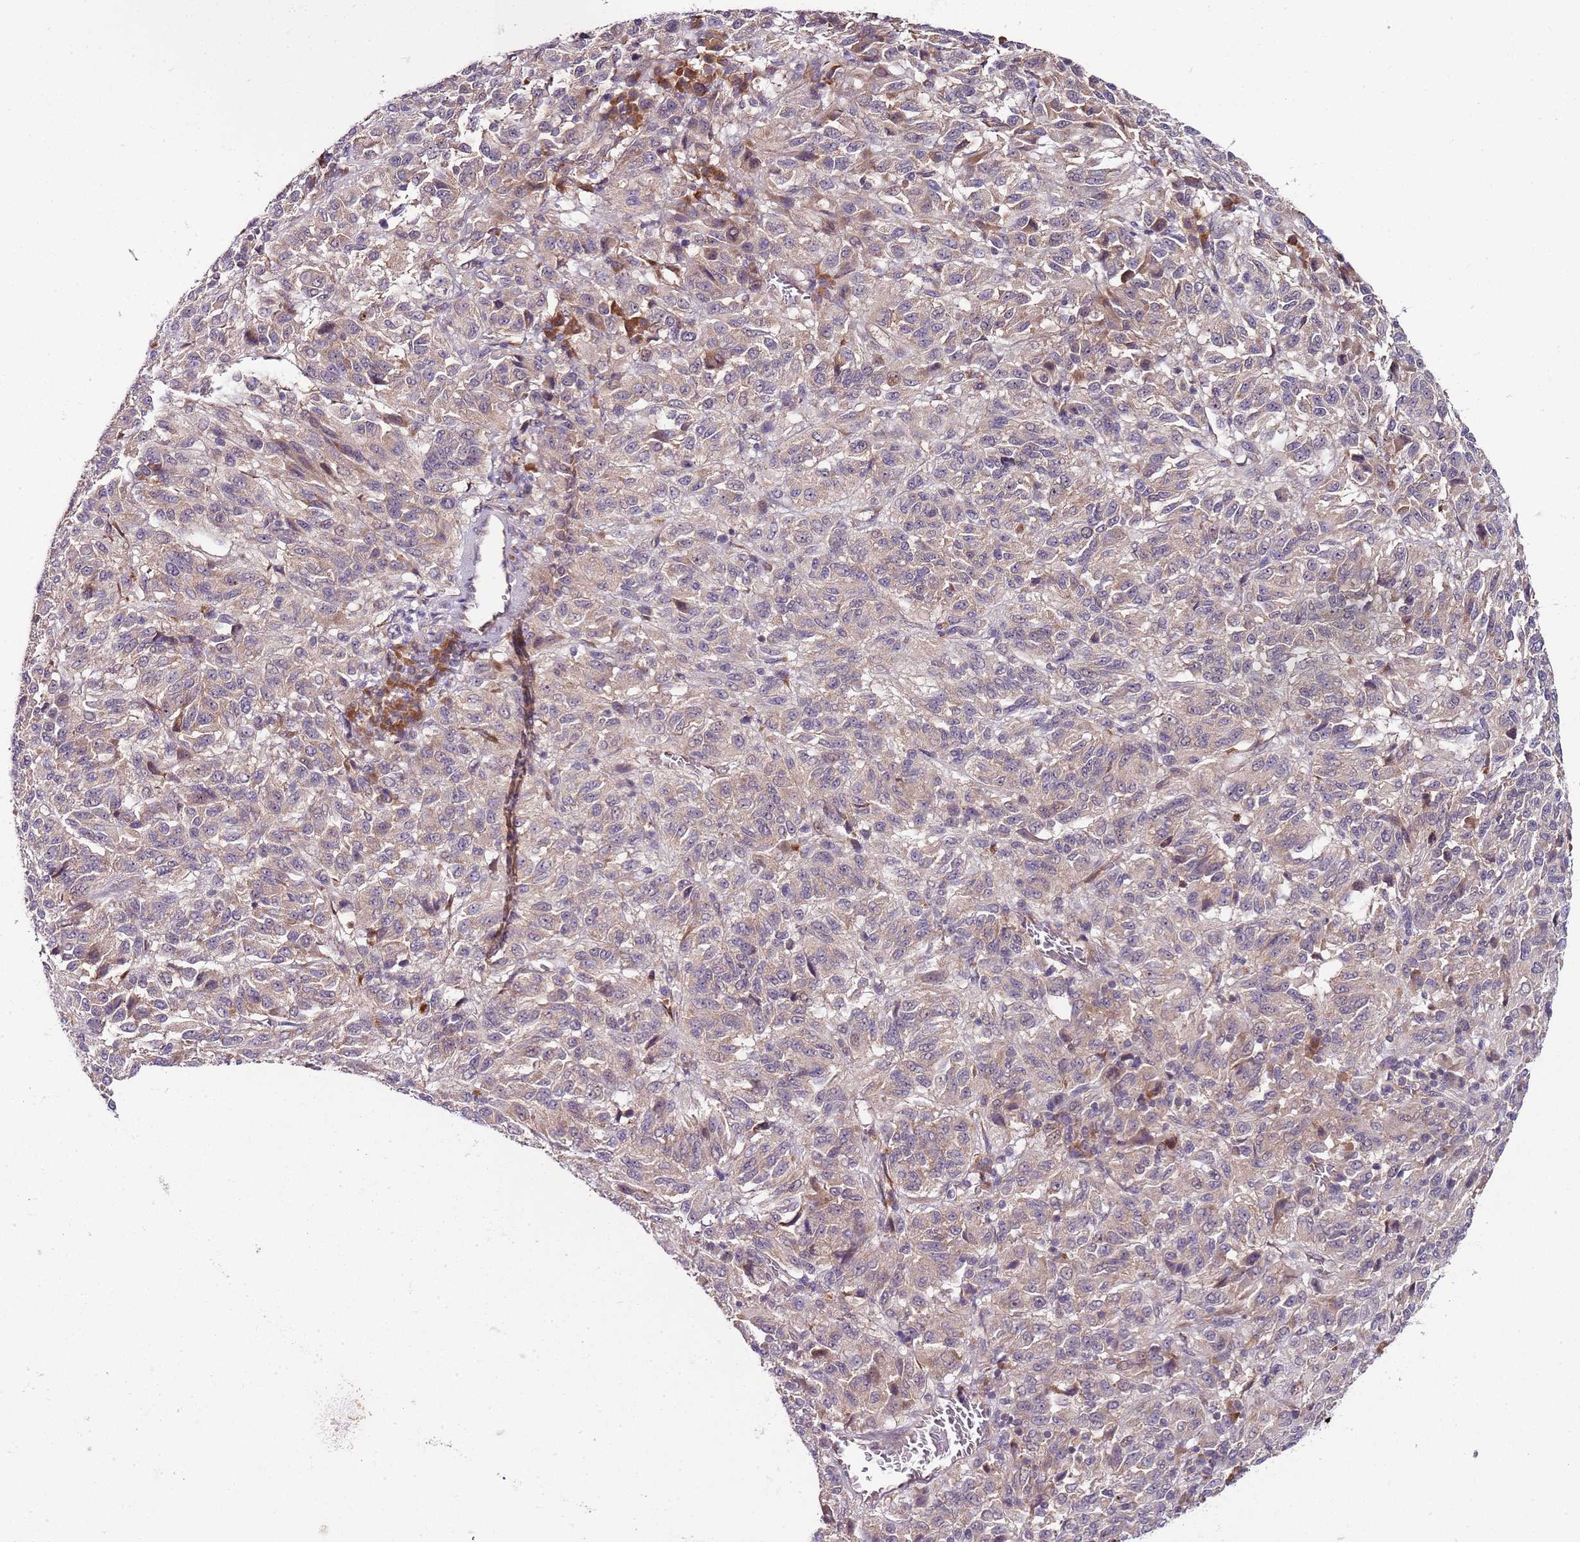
{"staining": {"intensity": "weak", "quantity": ">75%", "location": "cytoplasmic/membranous"}, "tissue": "melanoma", "cell_type": "Tumor cells", "image_type": "cancer", "snomed": [{"axis": "morphology", "description": "Malignant melanoma, Metastatic site"}, {"axis": "topography", "description": "Lung"}], "caption": "Brown immunohistochemical staining in human melanoma demonstrates weak cytoplasmic/membranous staining in approximately >75% of tumor cells.", "gene": "FBXL22", "patient": {"sex": "male", "age": 64}}